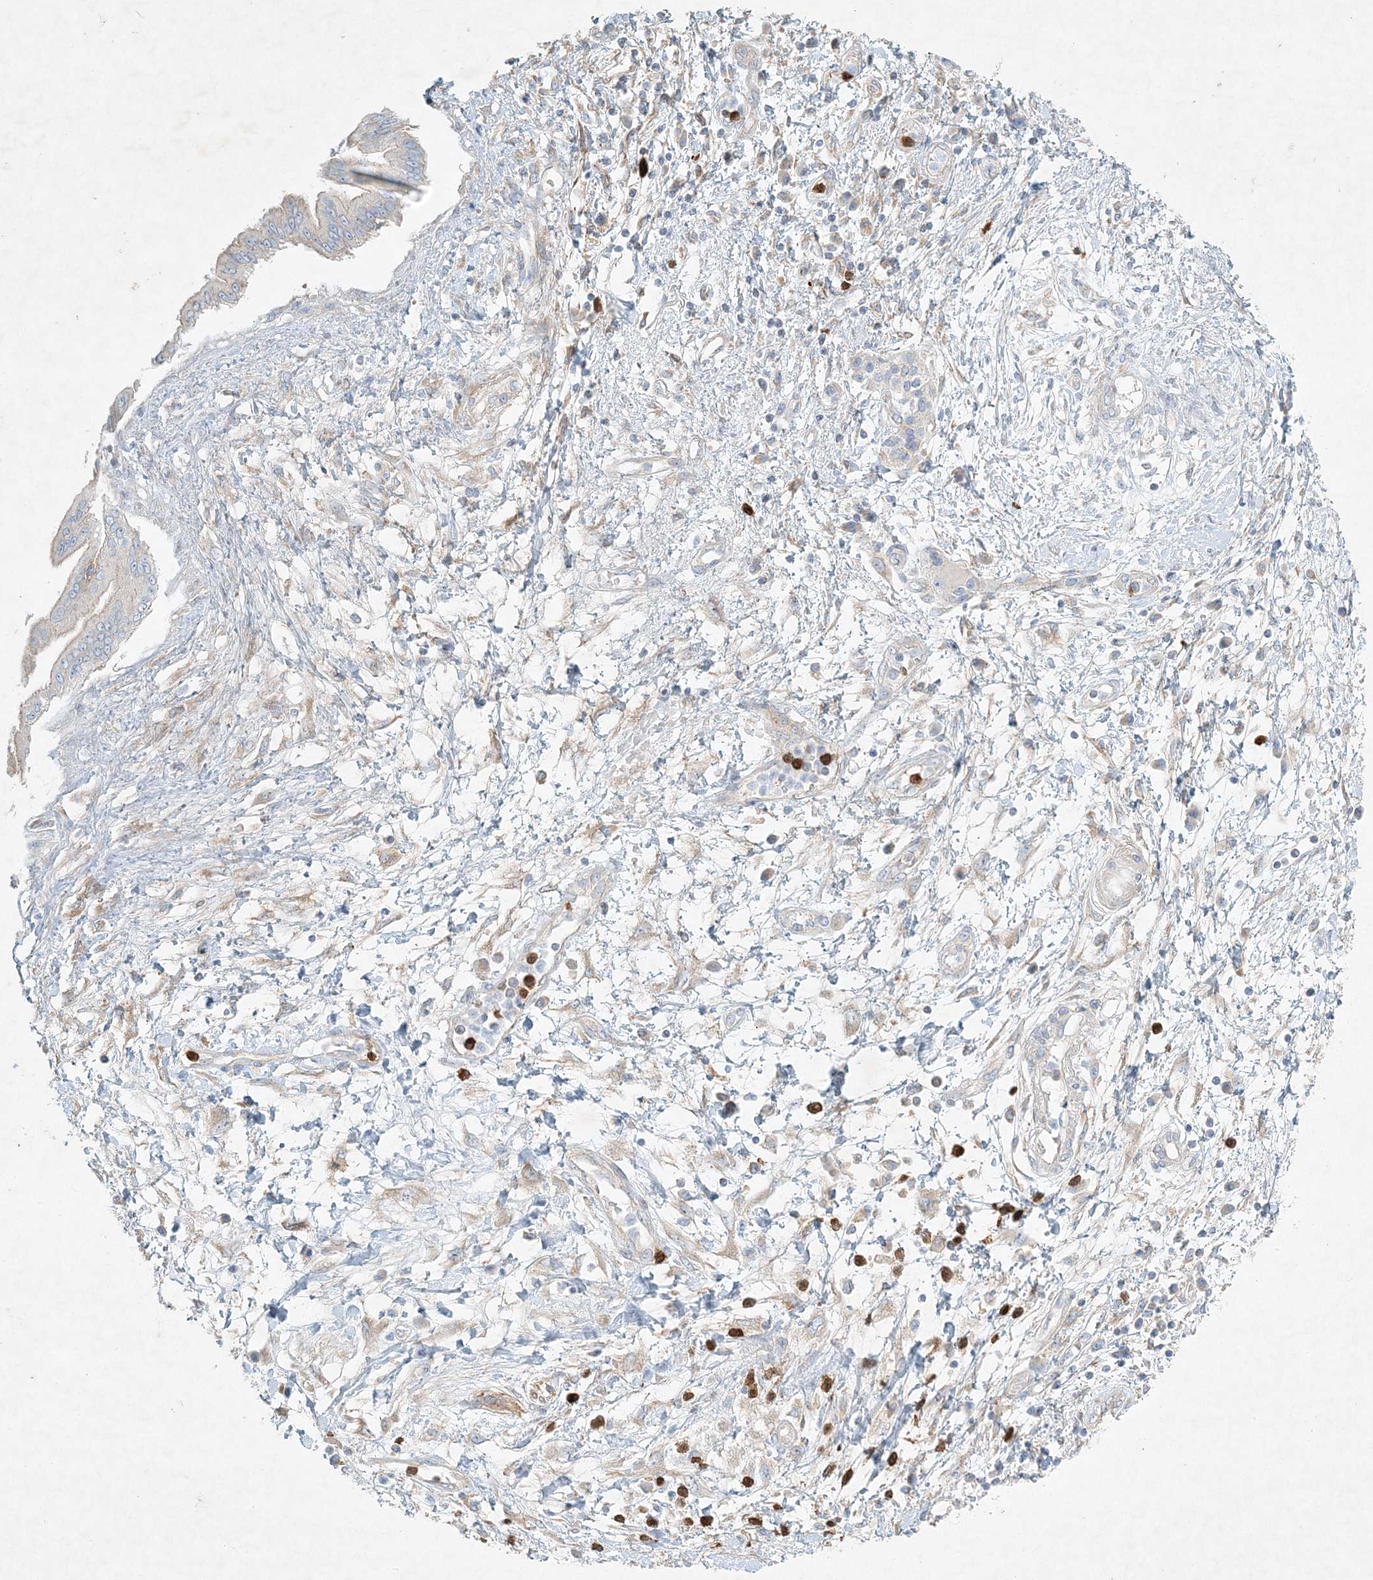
{"staining": {"intensity": "negative", "quantity": "none", "location": "none"}, "tissue": "pancreatic cancer", "cell_type": "Tumor cells", "image_type": "cancer", "snomed": [{"axis": "morphology", "description": "Adenocarcinoma, NOS"}, {"axis": "topography", "description": "Pancreas"}], "caption": "Image shows no significant protein positivity in tumor cells of pancreatic cancer.", "gene": "STK11IP", "patient": {"sex": "female", "age": 56}}